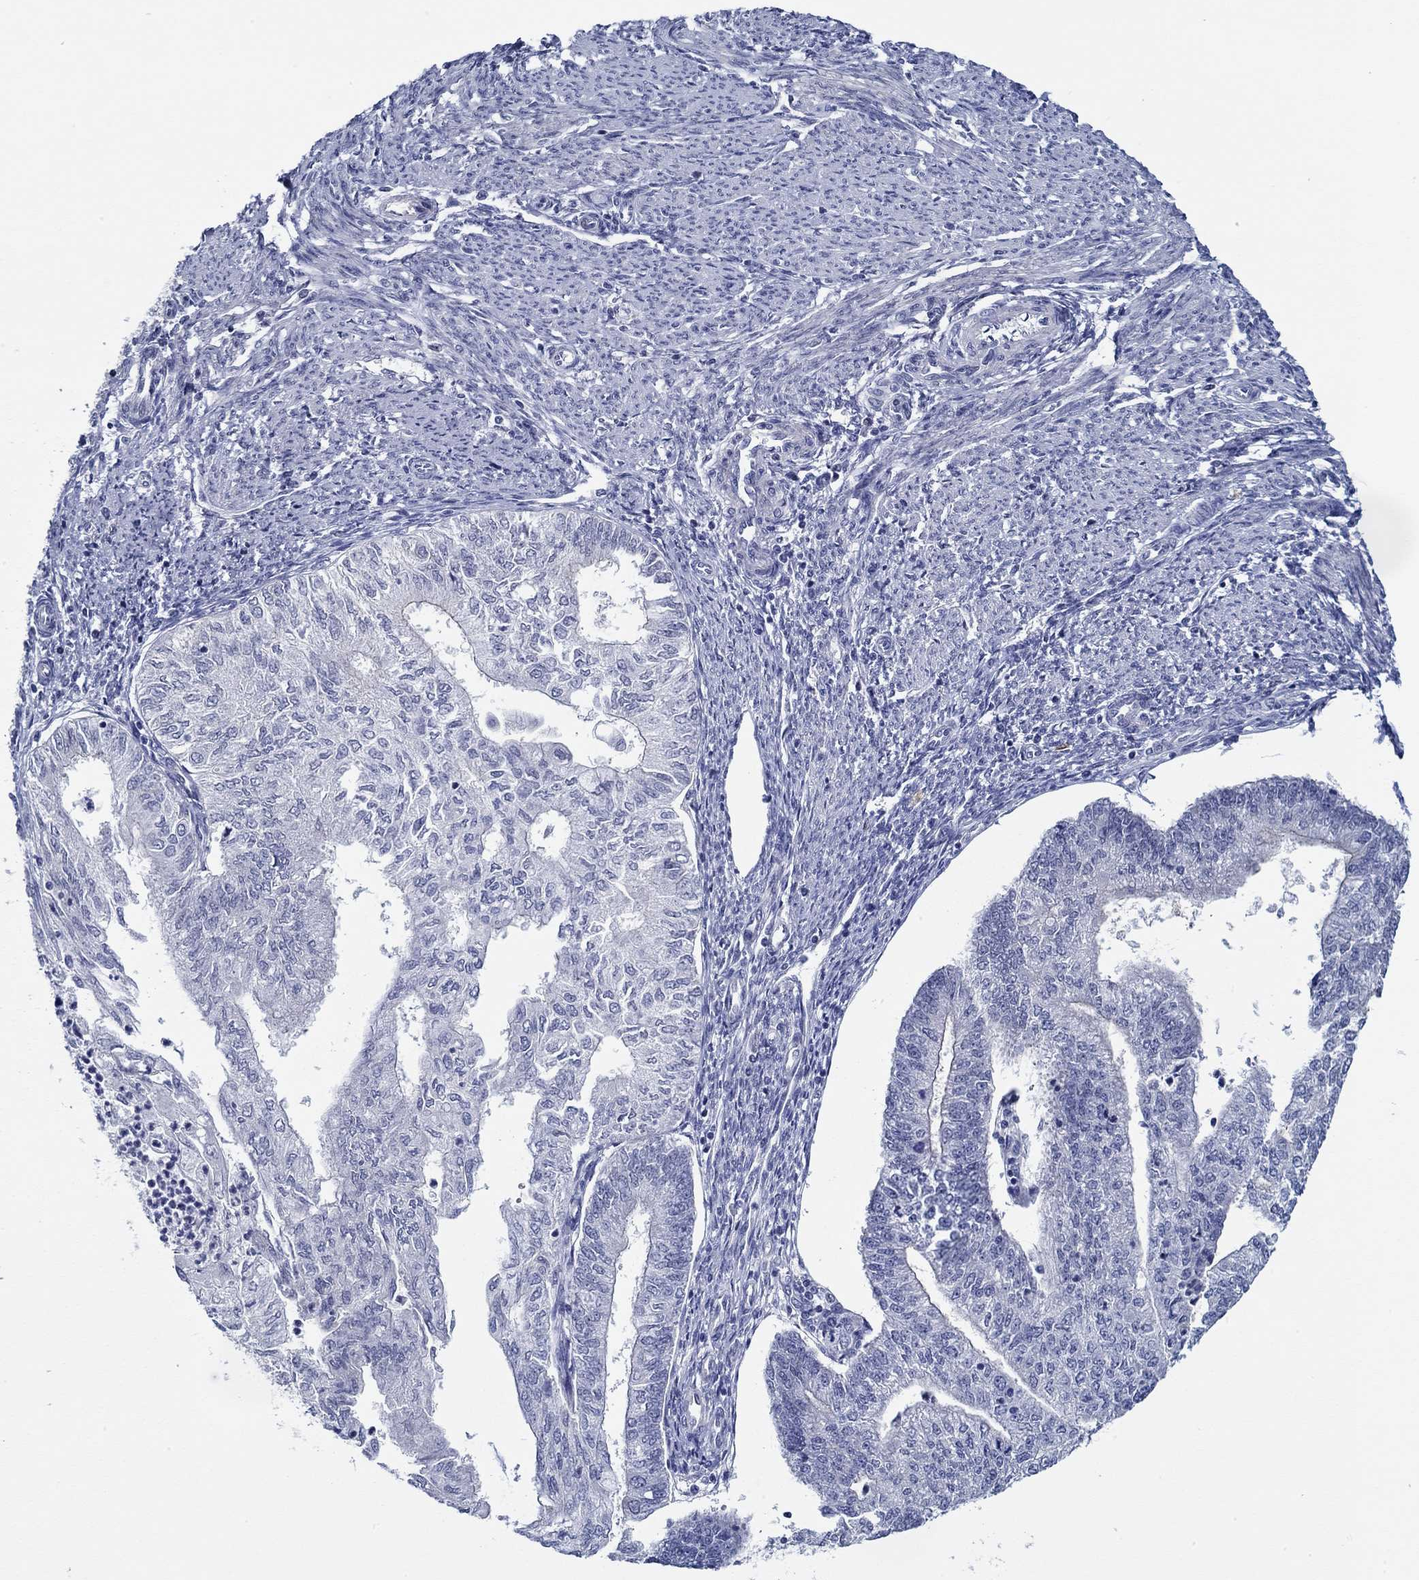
{"staining": {"intensity": "negative", "quantity": "none", "location": "none"}, "tissue": "endometrial cancer", "cell_type": "Tumor cells", "image_type": "cancer", "snomed": [{"axis": "morphology", "description": "Adenocarcinoma, NOS"}, {"axis": "topography", "description": "Endometrium"}], "caption": "This histopathology image is of endometrial cancer stained with immunohistochemistry to label a protein in brown with the nuclei are counter-stained blue. There is no staining in tumor cells.", "gene": "SLC34A1", "patient": {"sex": "female", "age": 59}}